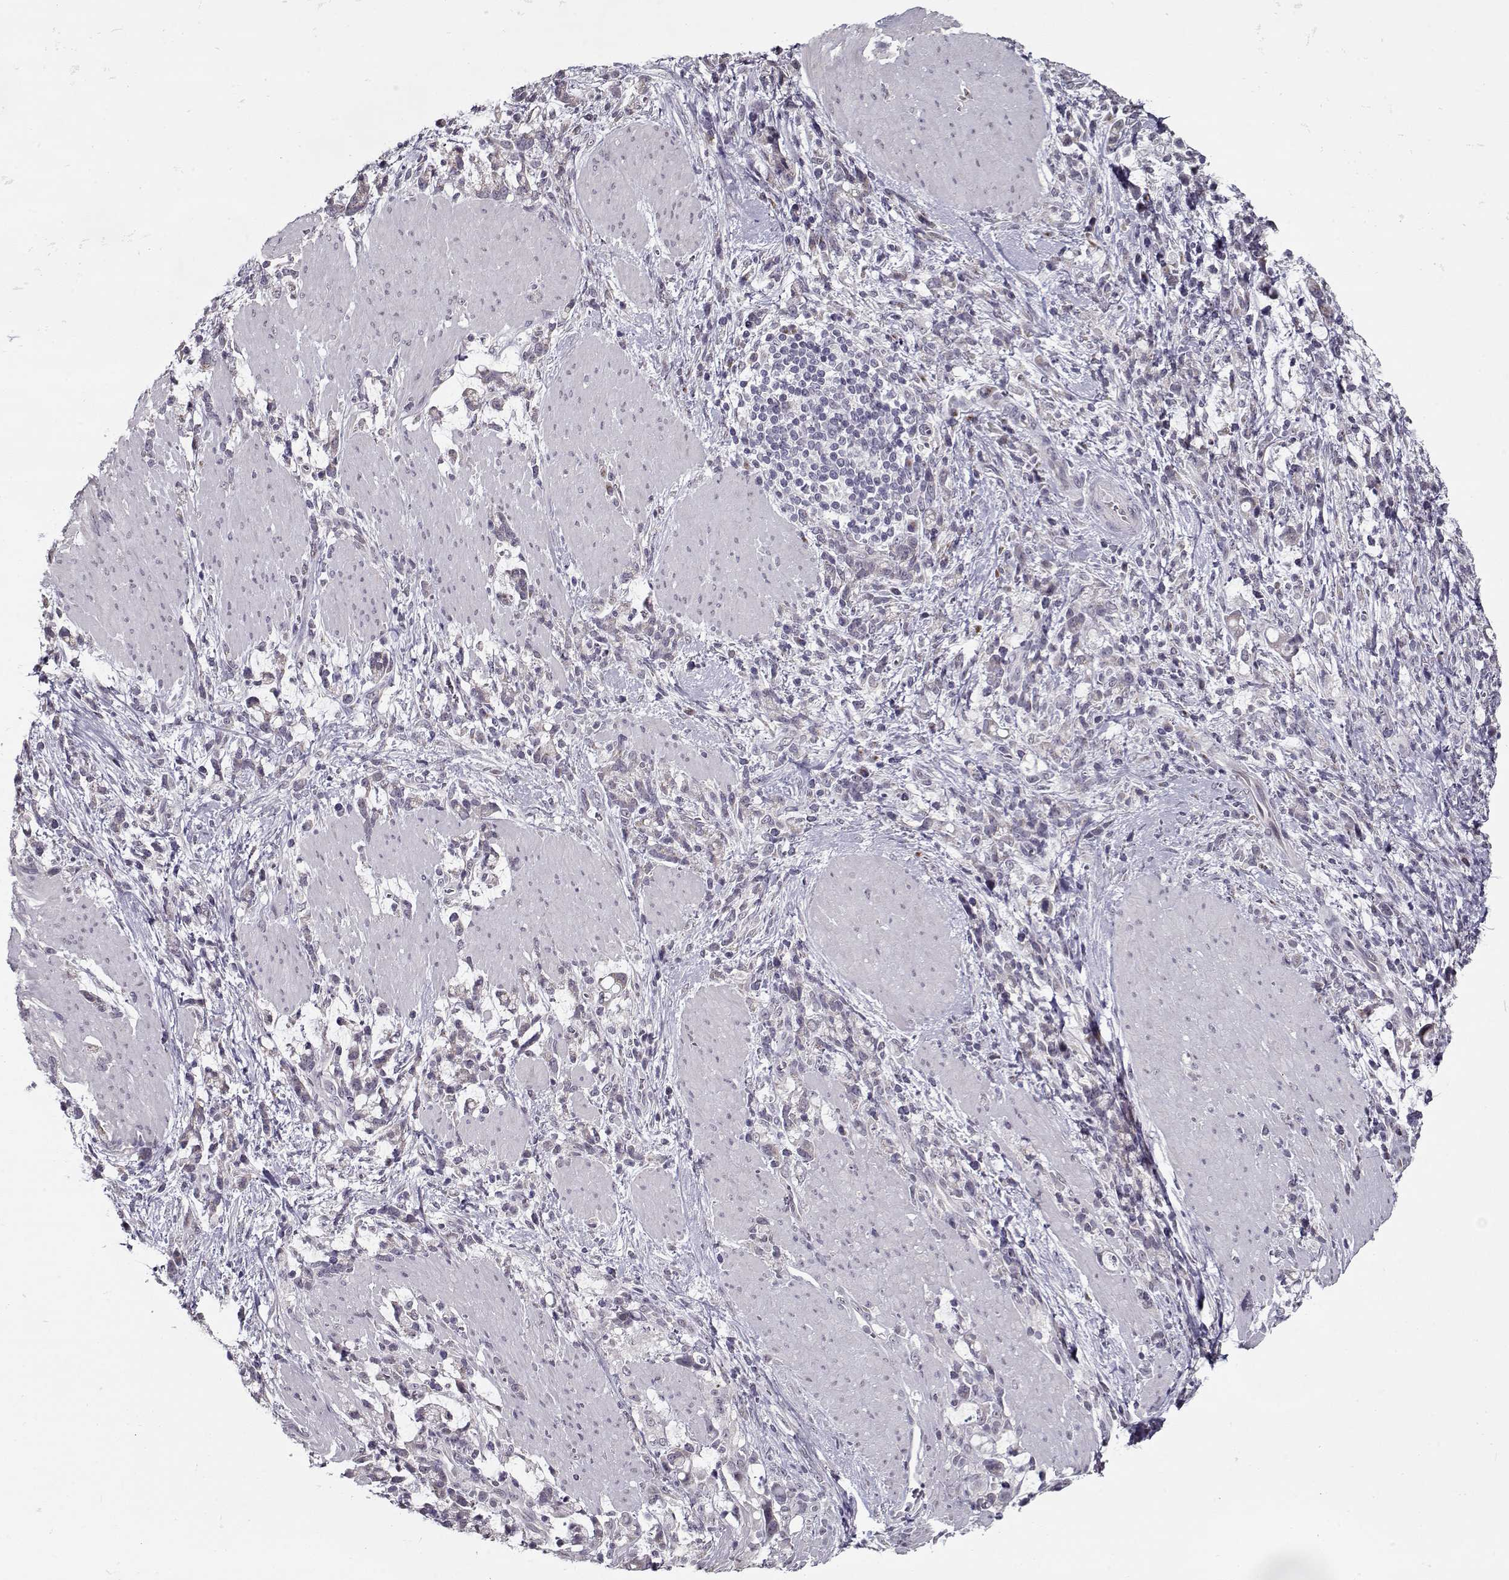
{"staining": {"intensity": "weak", "quantity": "25%-75%", "location": "cytoplasmic/membranous"}, "tissue": "stomach cancer", "cell_type": "Tumor cells", "image_type": "cancer", "snomed": [{"axis": "morphology", "description": "Adenocarcinoma, NOS"}, {"axis": "topography", "description": "Stomach"}], "caption": "Human adenocarcinoma (stomach) stained with a protein marker displays weak staining in tumor cells.", "gene": "SEC16B", "patient": {"sex": "female", "age": 57}}